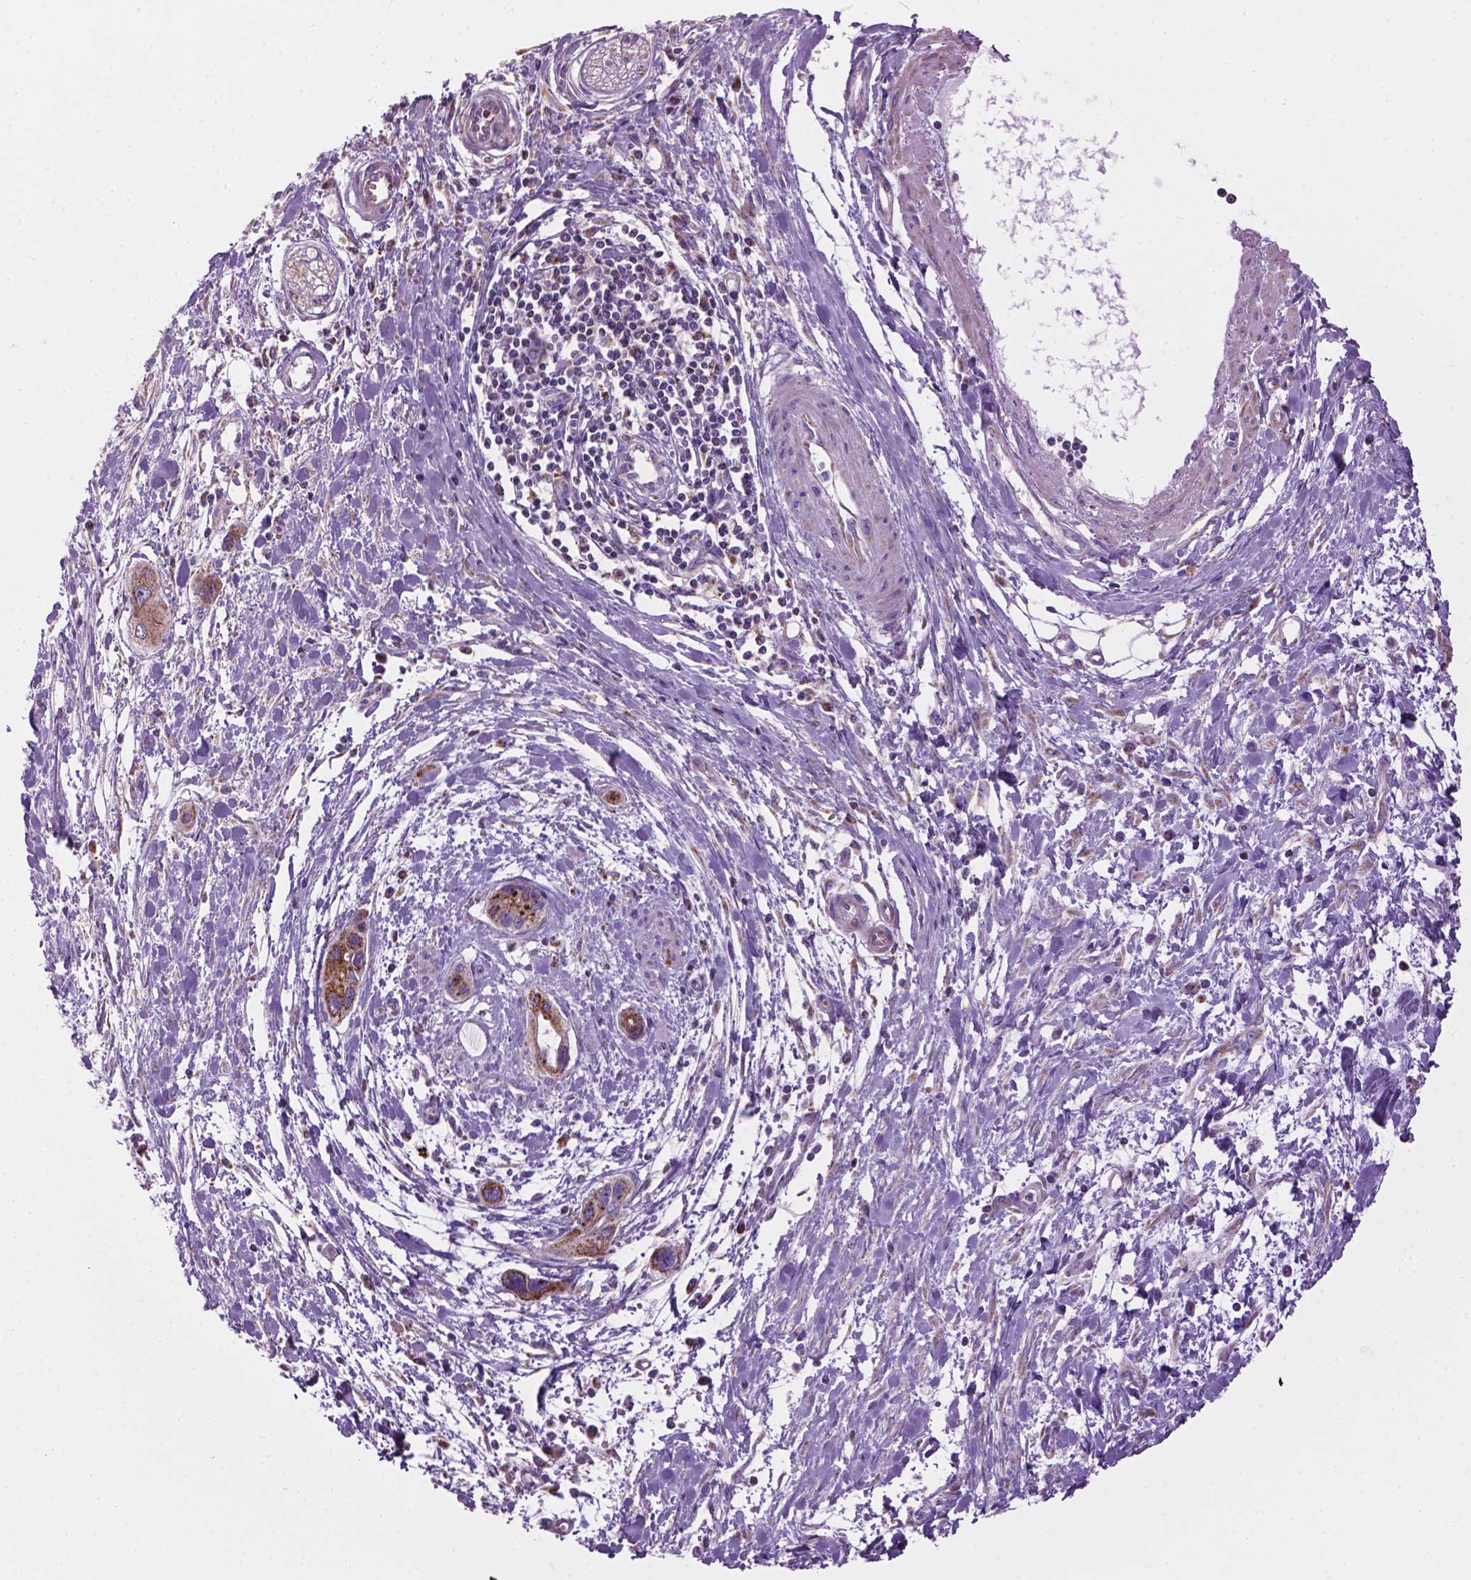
{"staining": {"intensity": "moderate", "quantity": ">75%", "location": "cytoplasmic/membranous"}, "tissue": "pancreatic cancer", "cell_type": "Tumor cells", "image_type": "cancer", "snomed": [{"axis": "morphology", "description": "Adenocarcinoma, NOS"}, {"axis": "topography", "description": "Pancreas"}], "caption": "Protein expression analysis of pancreatic cancer demonstrates moderate cytoplasmic/membranous staining in approximately >75% of tumor cells. Using DAB (3,3'-diaminobenzidine) (brown) and hematoxylin (blue) stains, captured at high magnification using brightfield microscopy.", "gene": "VDAC1", "patient": {"sex": "male", "age": 60}}